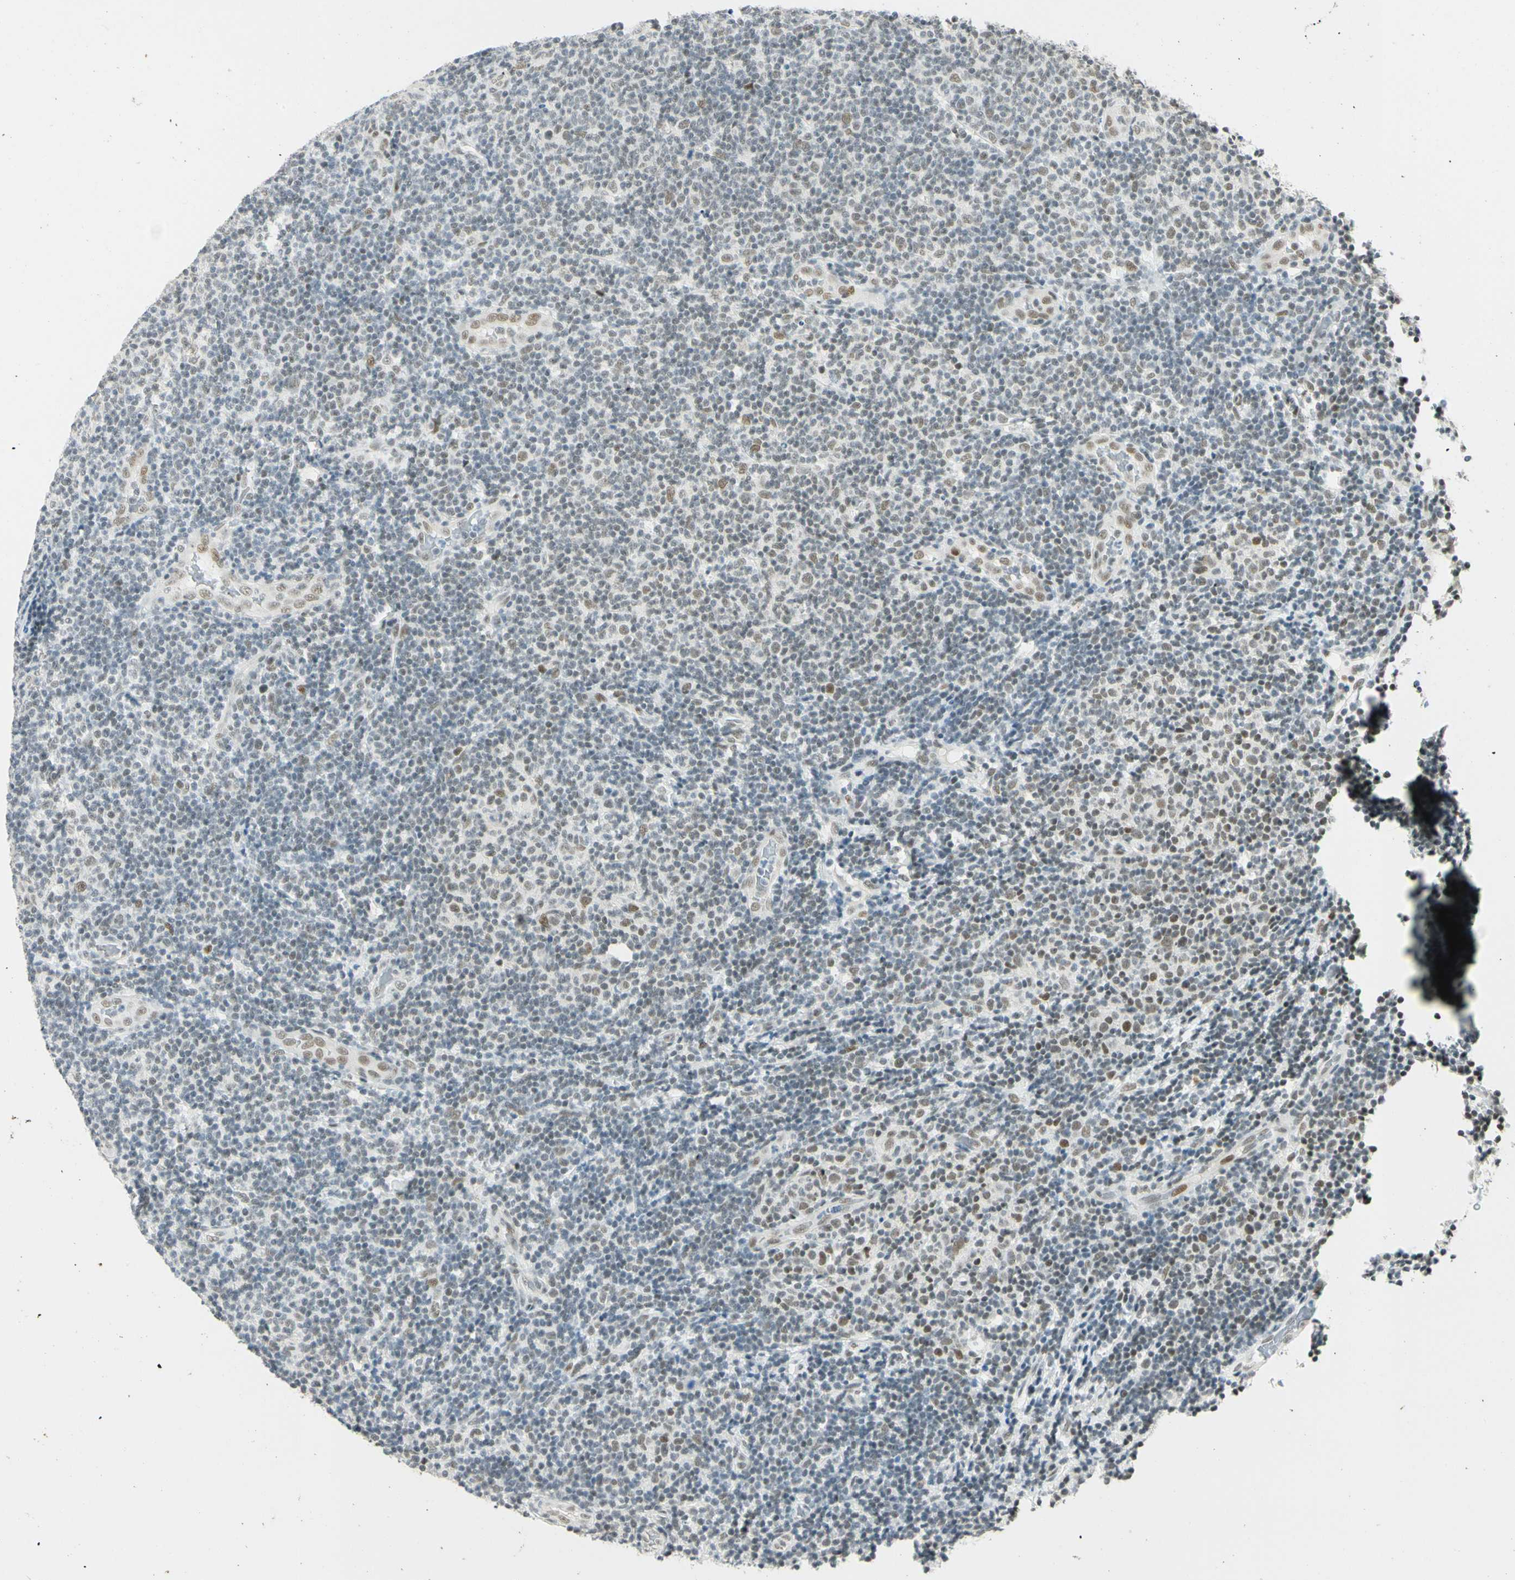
{"staining": {"intensity": "weak", "quantity": "<25%", "location": "nuclear"}, "tissue": "lymphoma", "cell_type": "Tumor cells", "image_type": "cancer", "snomed": [{"axis": "morphology", "description": "Malignant lymphoma, non-Hodgkin's type, Low grade"}, {"axis": "topography", "description": "Lymph node"}], "caption": "Immunohistochemistry (IHC) image of human lymphoma stained for a protein (brown), which demonstrates no staining in tumor cells.", "gene": "NELFE", "patient": {"sex": "male", "age": 83}}